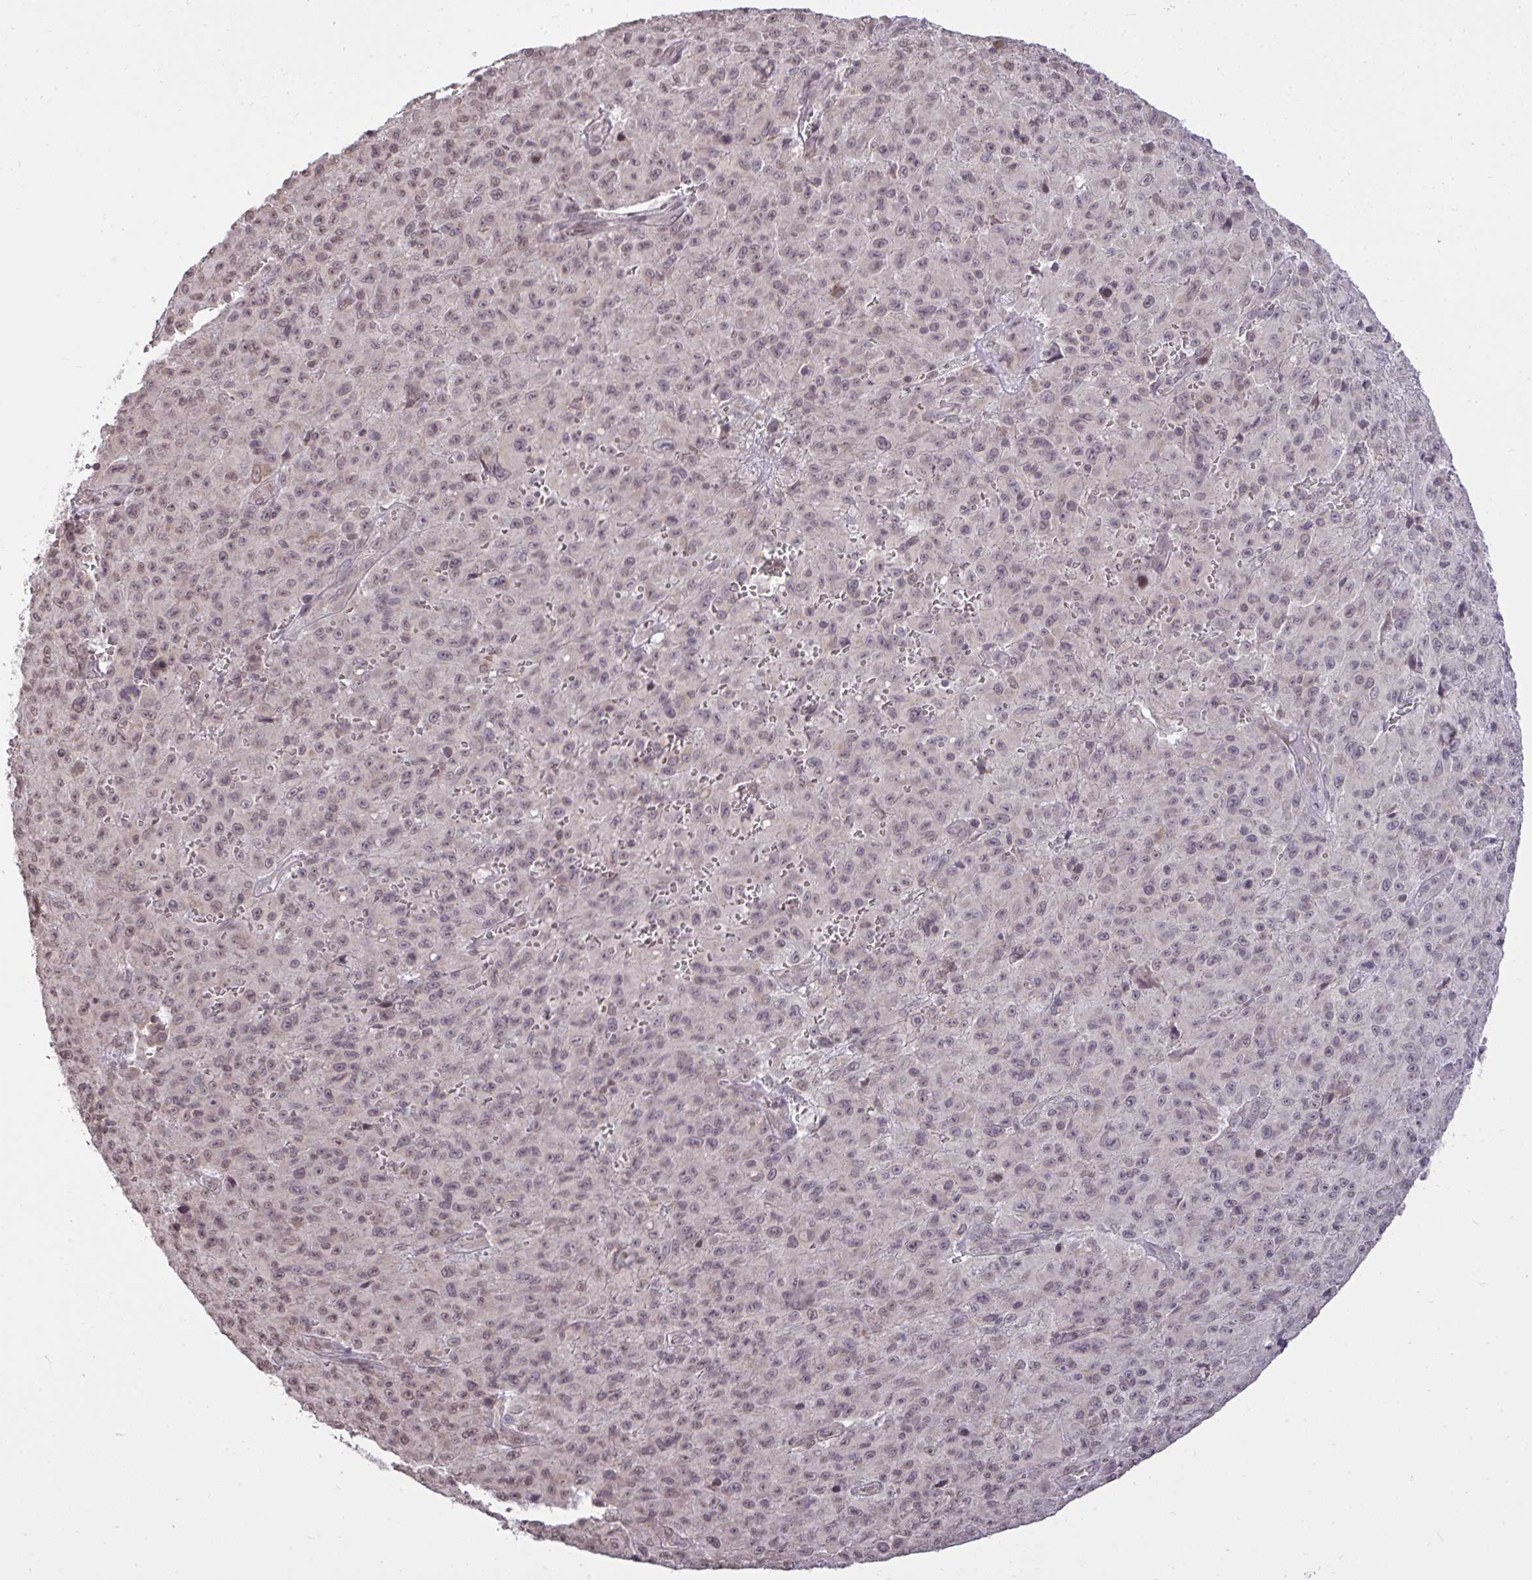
{"staining": {"intensity": "weak", "quantity": "25%-75%", "location": "nuclear"}, "tissue": "melanoma", "cell_type": "Tumor cells", "image_type": "cancer", "snomed": [{"axis": "morphology", "description": "Malignant melanoma, NOS"}, {"axis": "topography", "description": "Skin"}], "caption": "Malignant melanoma stained with a protein marker demonstrates weak staining in tumor cells.", "gene": "CYP20A1", "patient": {"sex": "male", "age": 46}}